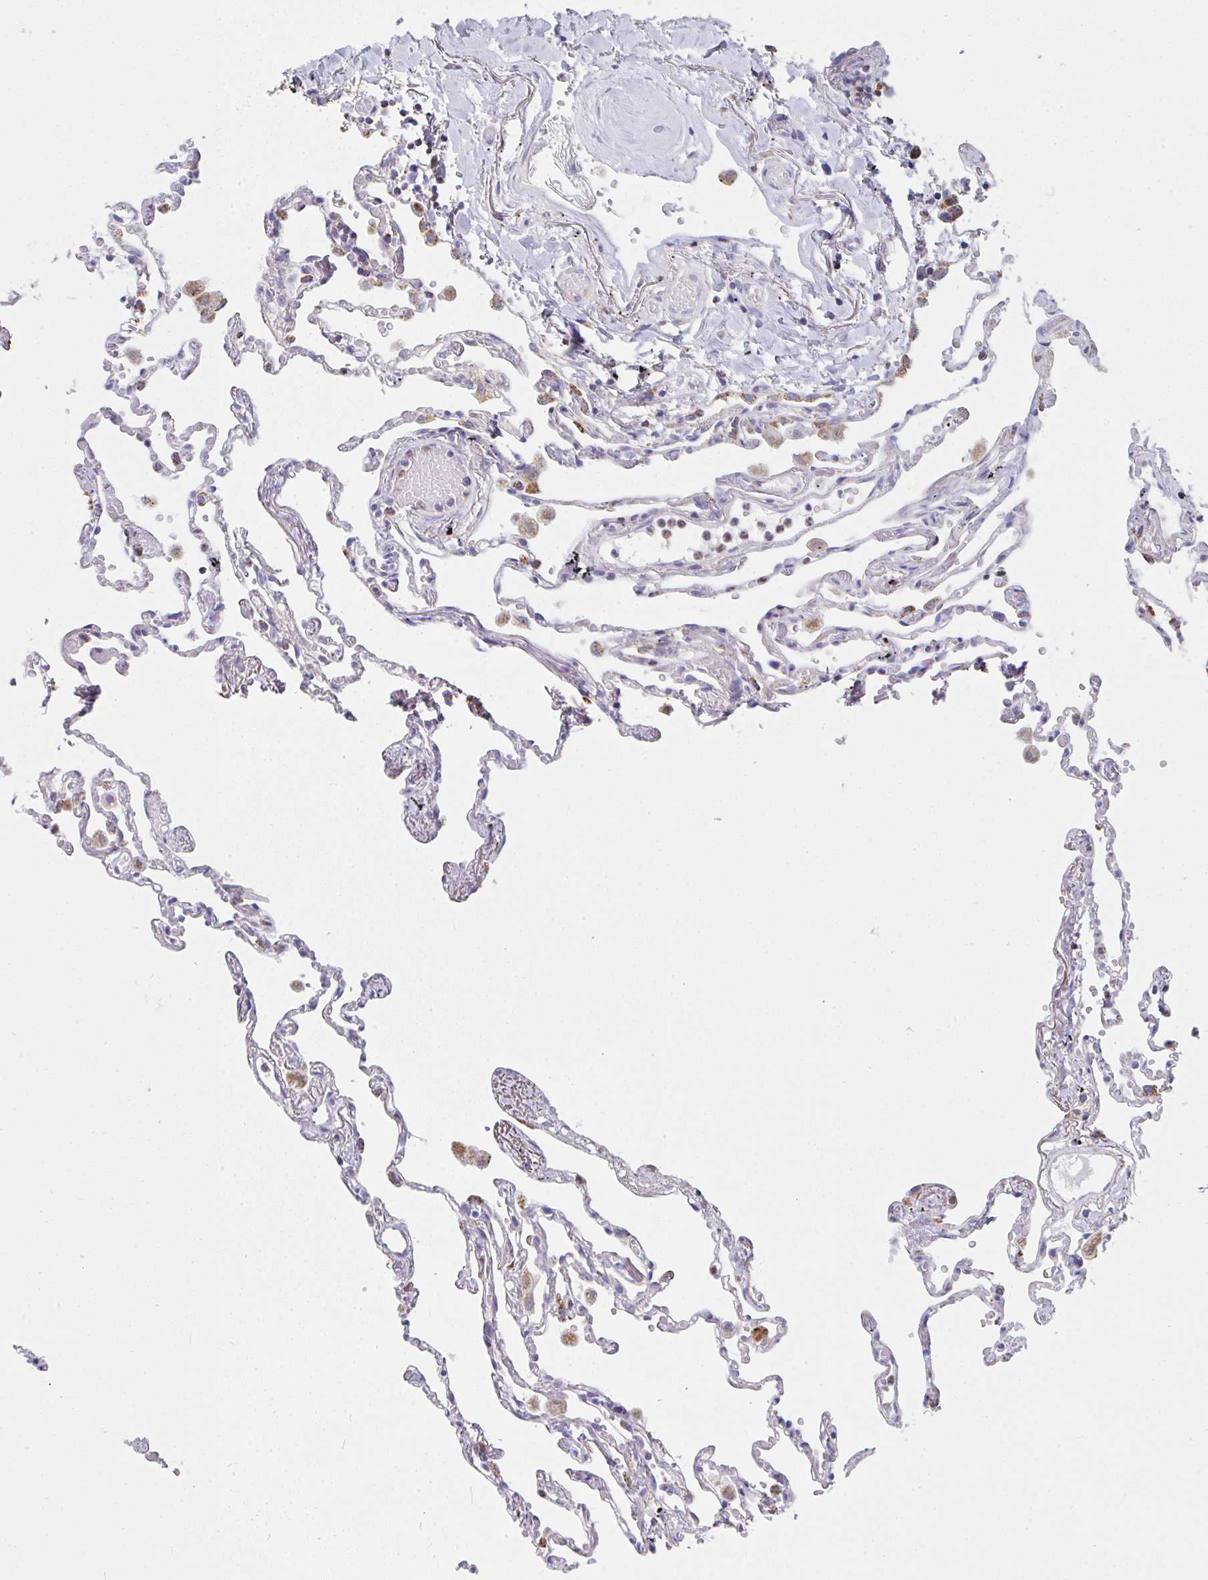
{"staining": {"intensity": "negative", "quantity": "none", "location": "none"}, "tissue": "lung", "cell_type": "Alveolar cells", "image_type": "normal", "snomed": [{"axis": "morphology", "description": "Normal tissue, NOS"}, {"axis": "topography", "description": "Lung"}], "caption": "Photomicrograph shows no protein staining in alveolar cells of normal lung.", "gene": "MGAM2", "patient": {"sex": "female", "age": 67}}